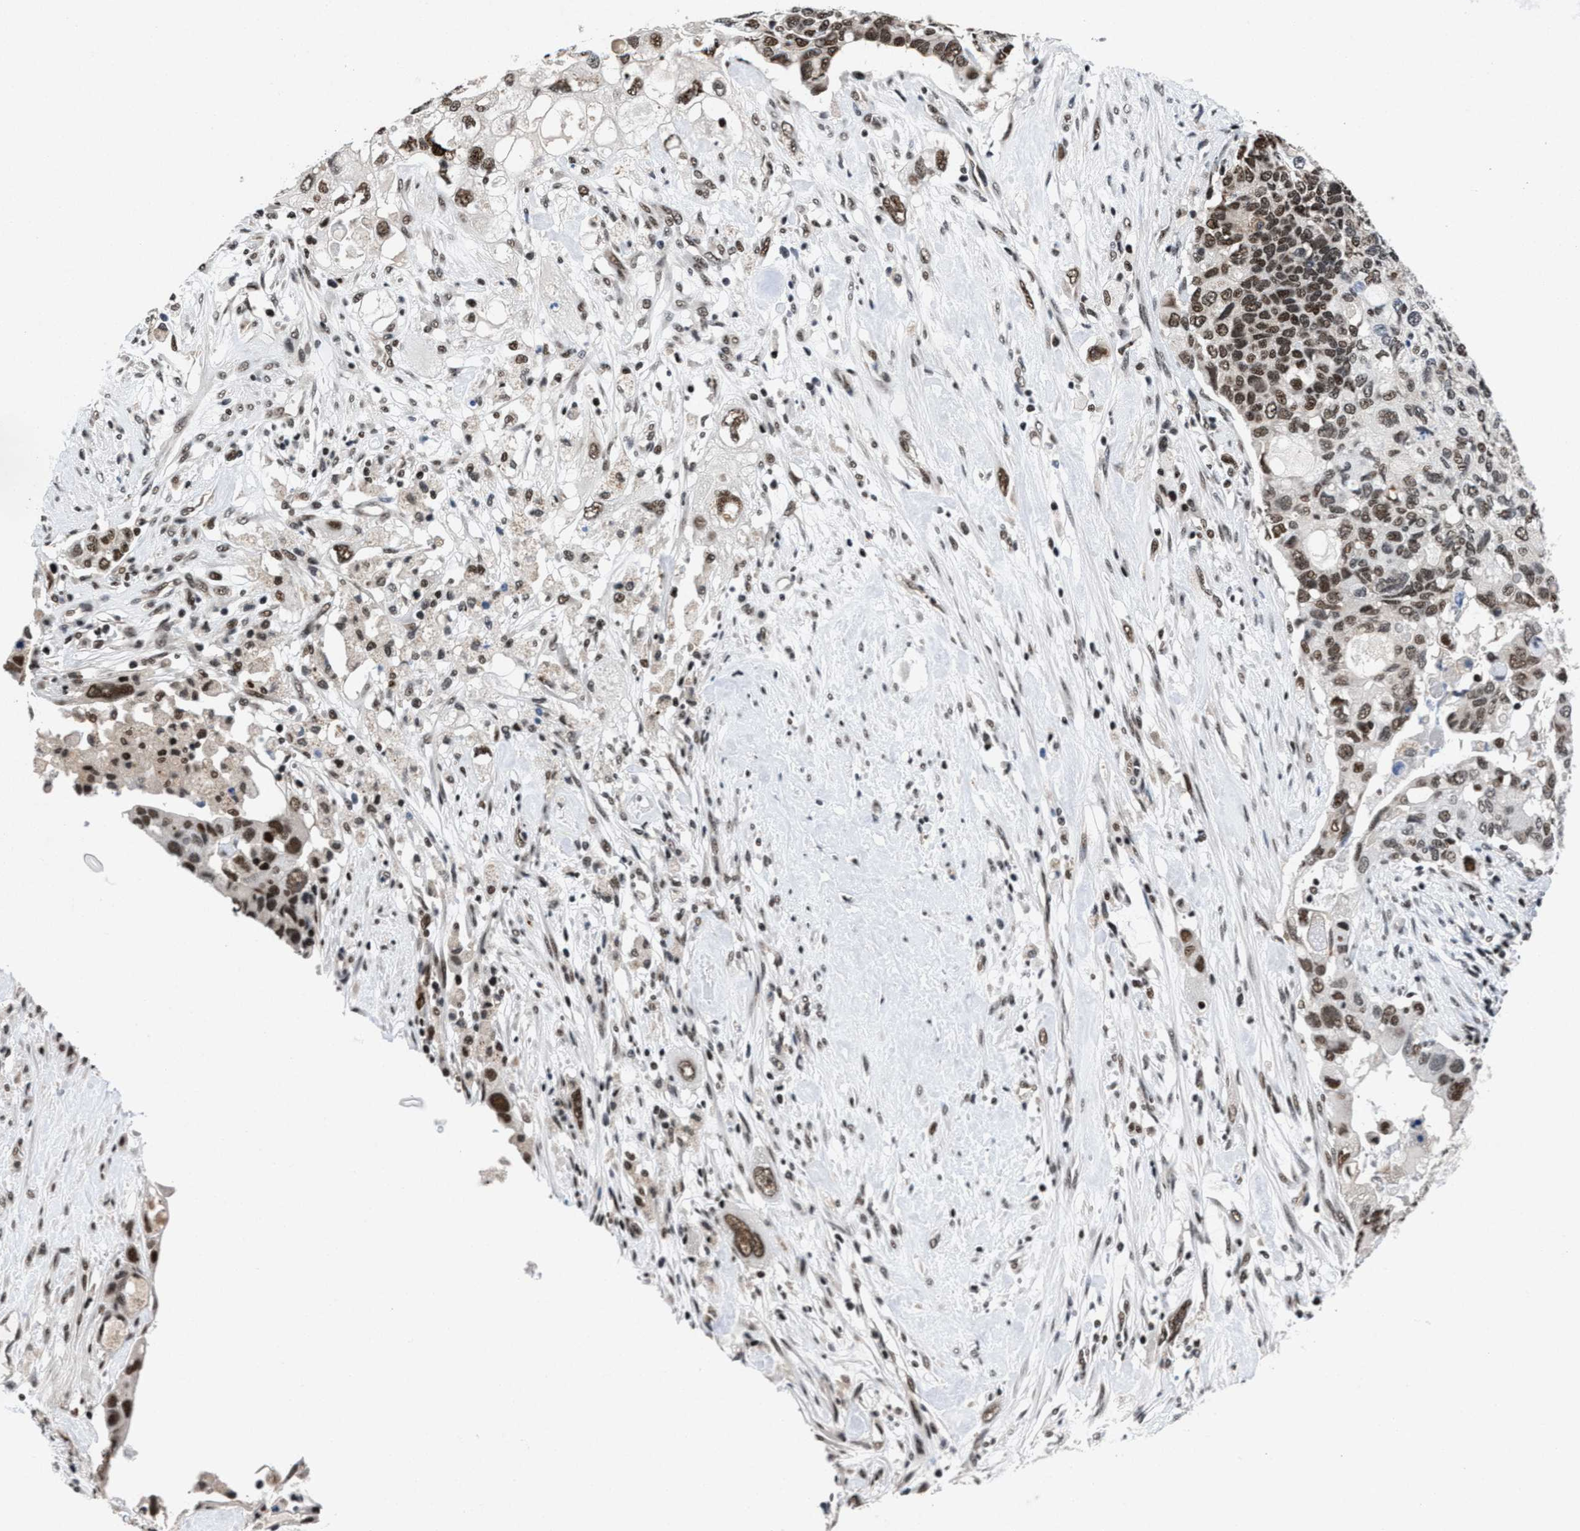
{"staining": {"intensity": "moderate", "quantity": ">75%", "location": "nuclear"}, "tissue": "pancreatic cancer", "cell_type": "Tumor cells", "image_type": "cancer", "snomed": [{"axis": "morphology", "description": "Adenocarcinoma, NOS"}, {"axis": "topography", "description": "Pancreas"}], "caption": "There is medium levels of moderate nuclear staining in tumor cells of pancreatic cancer (adenocarcinoma), as demonstrated by immunohistochemical staining (brown color).", "gene": "WDR81", "patient": {"sex": "female", "age": 56}}